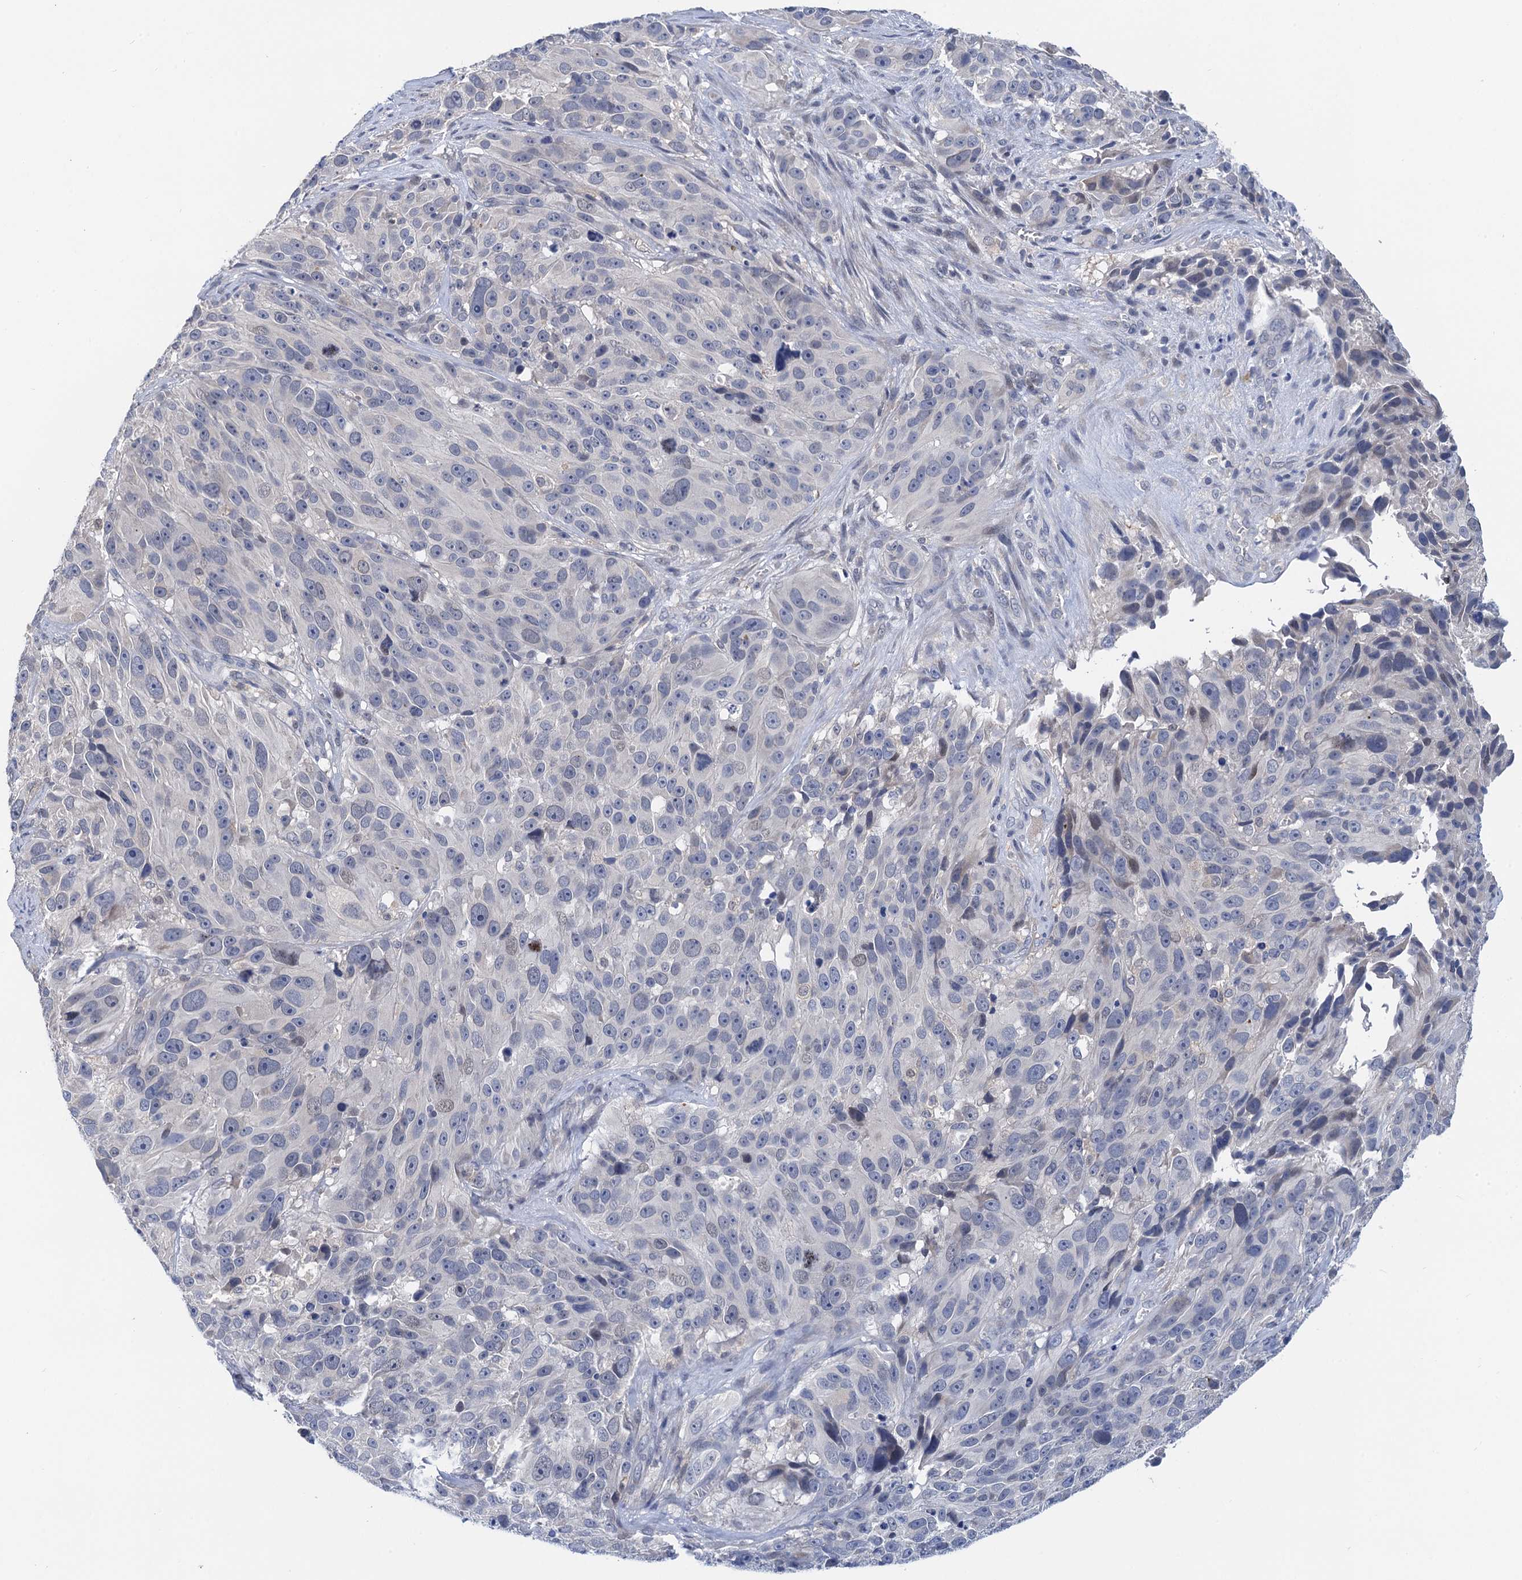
{"staining": {"intensity": "negative", "quantity": "none", "location": "none"}, "tissue": "melanoma", "cell_type": "Tumor cells", "image_type": "cancer", "snomed": [{"axis": "morphology", "description": "Malignant melanoma, NOS"}, {"axis": "topography", "description": "Skin"}], "caption": "This is a histopathology image of immunohistochemistry staining of malignant melanoma, which shows no staining in tumor cells.", "gene": "TMEM39B", "patient": {"sex": "male", "age": 84}}